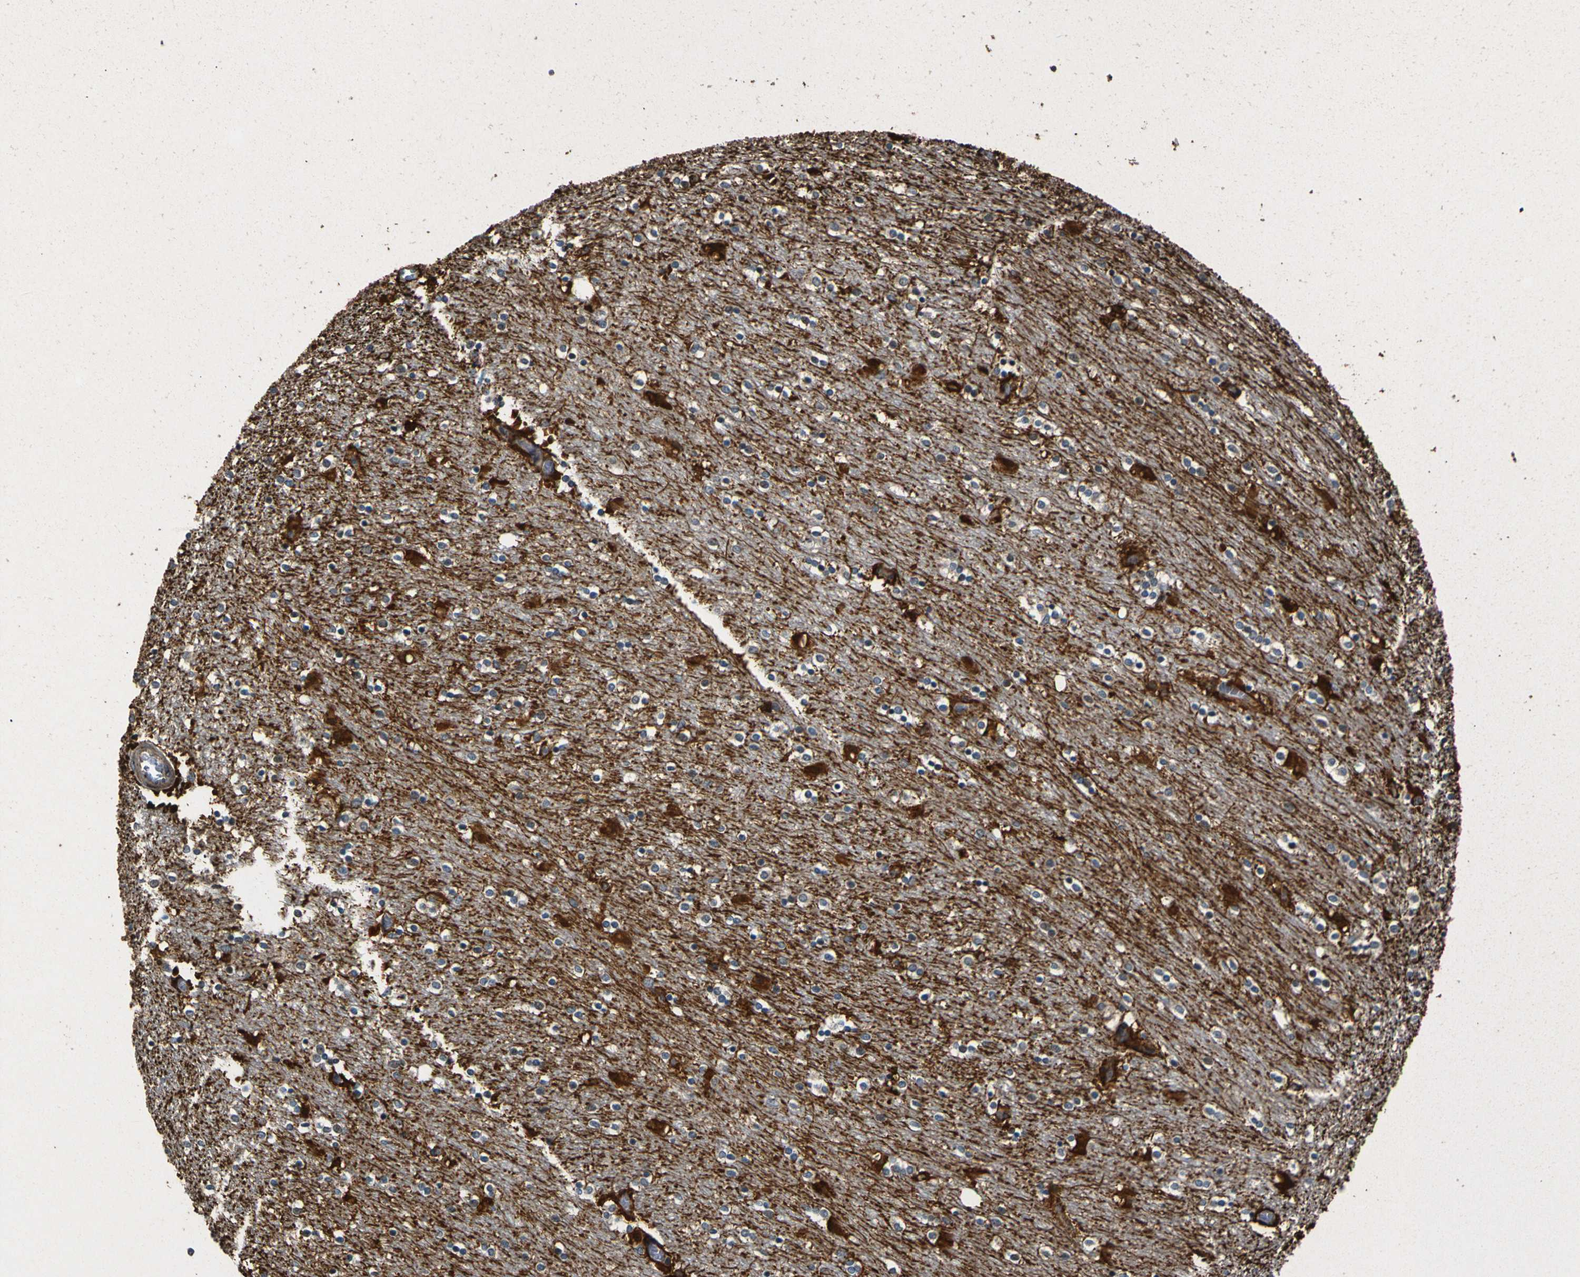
{"staining": {"intensity": "strong", "quantity": "25%-75%", "location": "cytoplasmic/membranous"}, "tissue": "caudate", "cell_type": "Glial cells", "image_type": "normal", "snomed": [{"axis": "morphology", "description": "Normal tissue, NOS"}, {"axis": "topography", "description": "Lateral ventricle wall"}], "caption": "Caudate stained with DAB (3,3'-diaminobenzidine) immunohistochemistry displays high levels of strong cytoplasmic/membranous staining in about 25%-75% of glial cells. The protein of interest is stained brown, and the nuclei are stained in blue (DAB (3,3'-diaminobenzidine) IHC with brightfield microscopy, high magnification).", "gene": "AKAP9", "patient": {"sex": "female", "age": 54}}